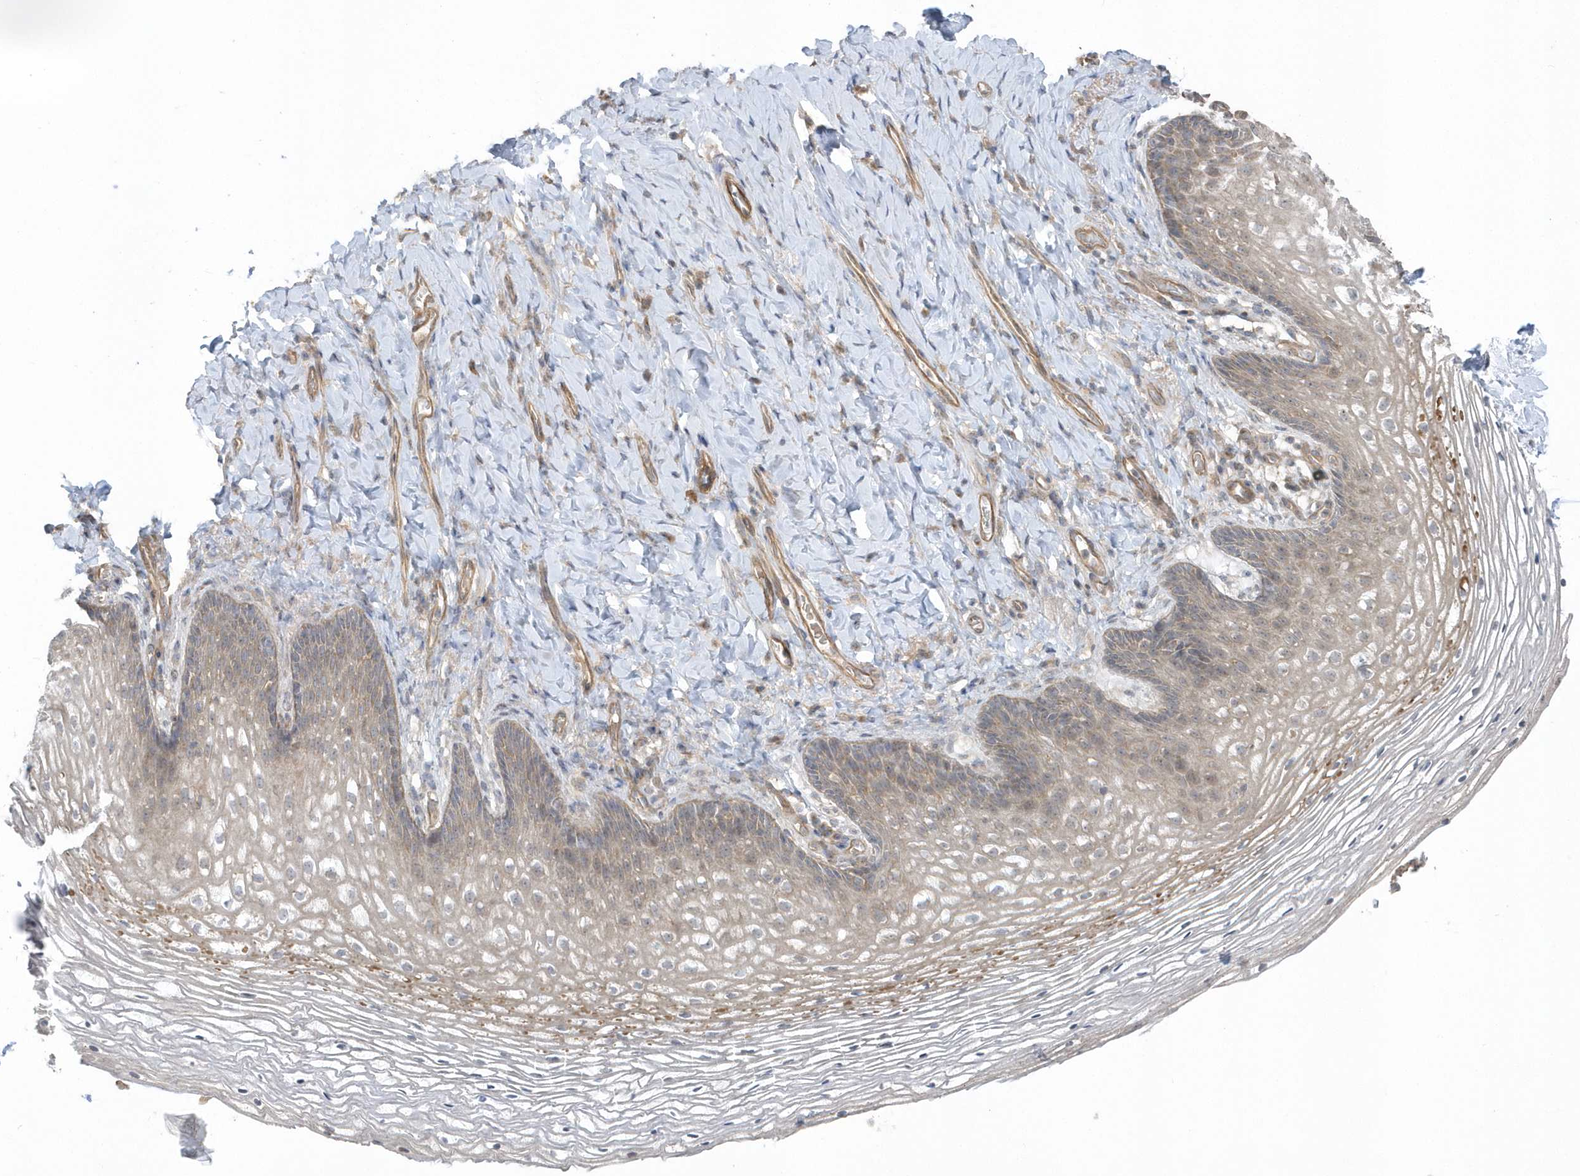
{"staining": {"intensity": "weak", "quantity": "<25%", "location": "cytoplasmic/membranous"}, "tissue": "vagina", "cell_type": "Squamous epithelial cells", "image_type": "normal", "snomed": [{"axis": "morphology", "description": "Normal tissue, NOS"}, {"axis": "topography", "description": "Vagina"}], "caption": "This is an immunohistochemistry (IHC) micrograph of normal vagina. There is no positivity in squamous epithelial cells.", "gene": "ACTR1A", "patient": {"sex": "female", "age": 60}}